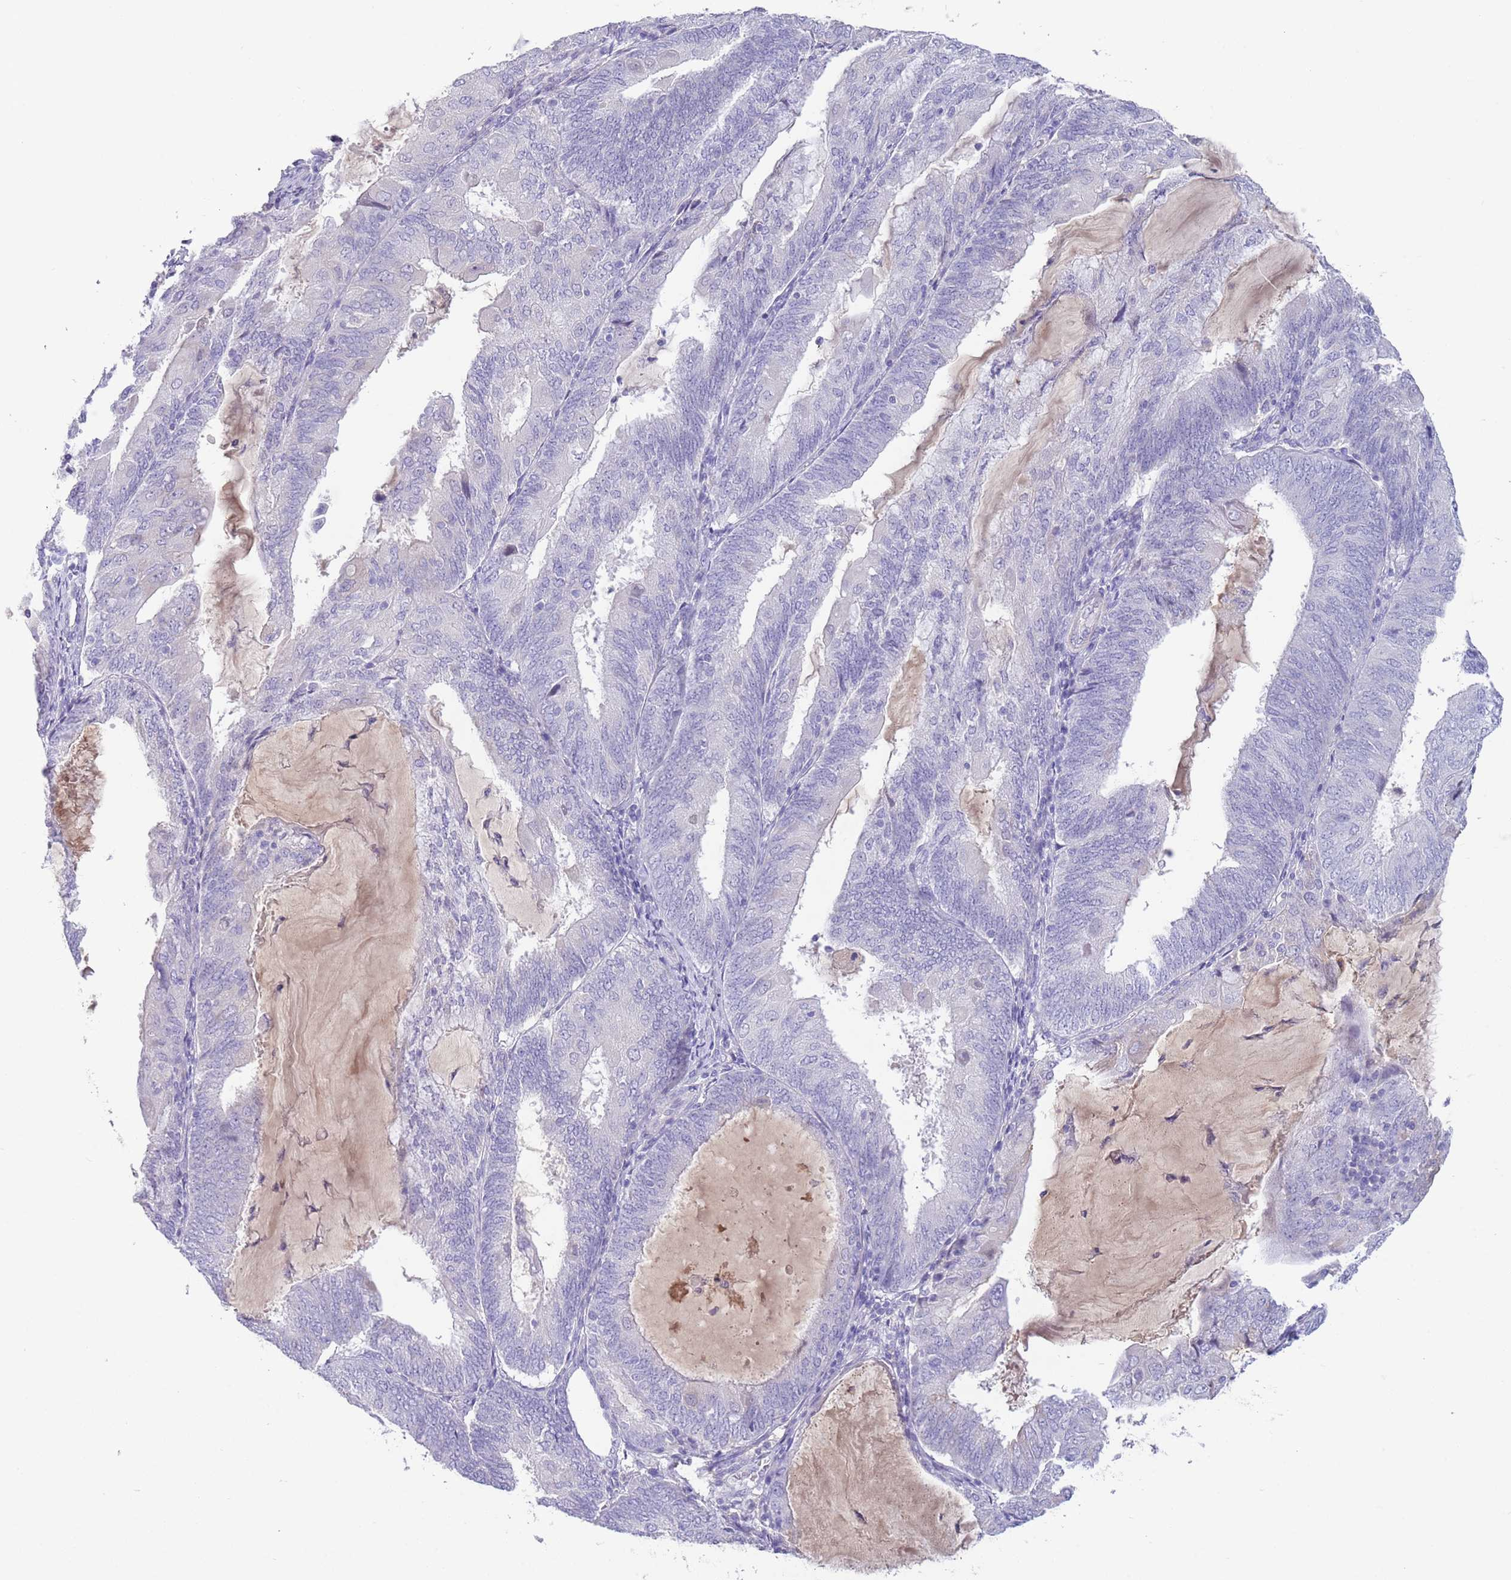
{"staining": {"intensity": "negative", "quantity": "none", "location": "none"}, "tissue": "endometrial cancer", "cell_type": "Tumor cells", "image_type": "cancer", "snomed": [{"axis": "morphology", "description": "Adenocarcinoma, NOS"}, {"axis": "topography", "description": "Endometrium"}], "caption": "This is an immunohistochemistry (IHC) histopathology image of human endometrial cancer (adenocarcinoma). There is no positivity in tumor cells.", "gene": "IGFL4", "patient": {"sex": "female", "age": 81}}